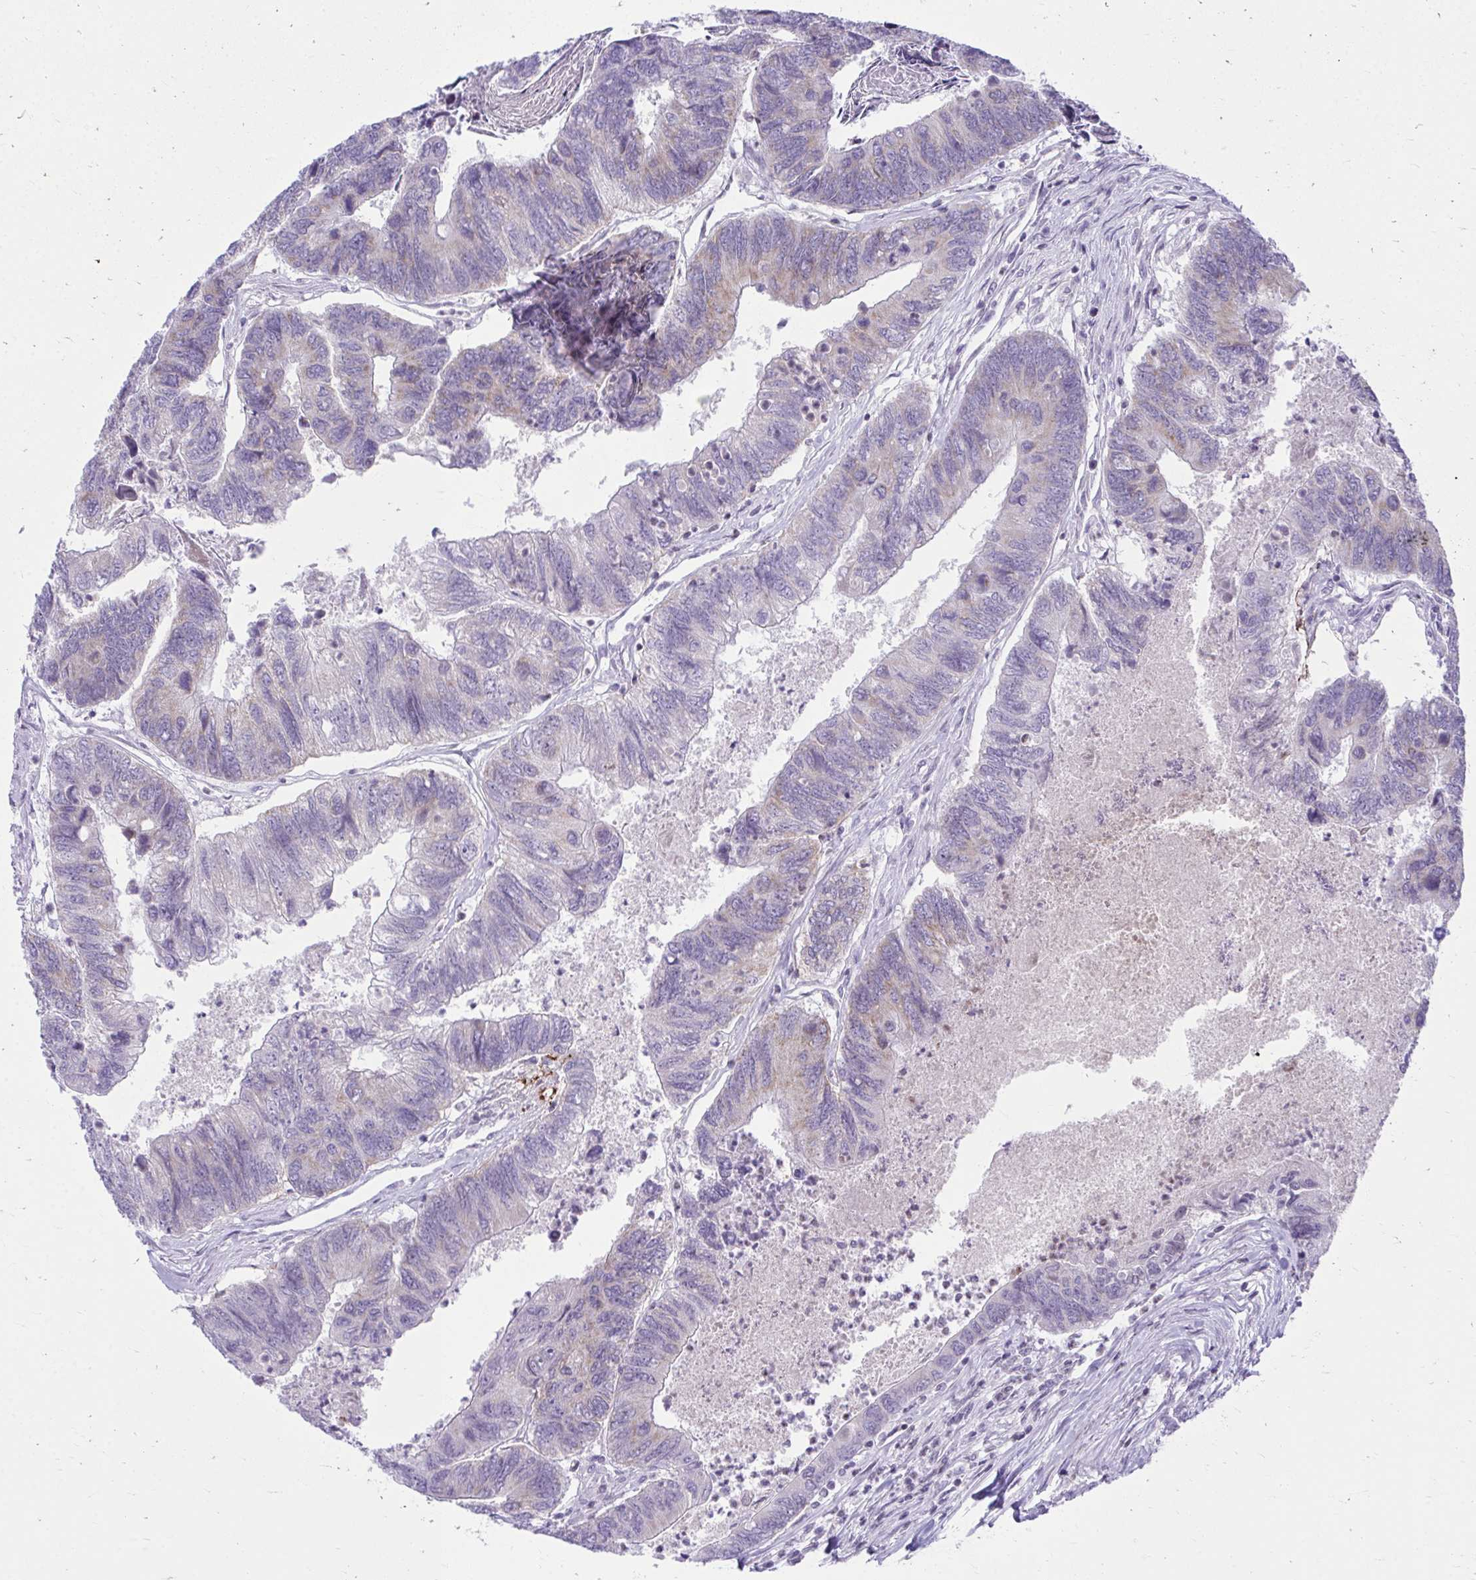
{"staining": {"intensity": "weak", "quantity": "<25%", "location": "cytoplasmic/membranous"}, "tissue": "colorectal cancer", "cell_type": "Tumor cells", "image_type": "cancer", "snomed": [{"axis": "morphology", "description": "Adenocarcinoma, NOS"}, {"axis": "topography", "description": "Colon"}], "caption": "This image is of adenocarcinoma (colorectal) stained with IHC to label a protein in brown with the nuclei are counter-stained blue. There is no positivity in tumor cells.", "gene": "OR7A5", "patient": {"sex": "female", "age": 67}}